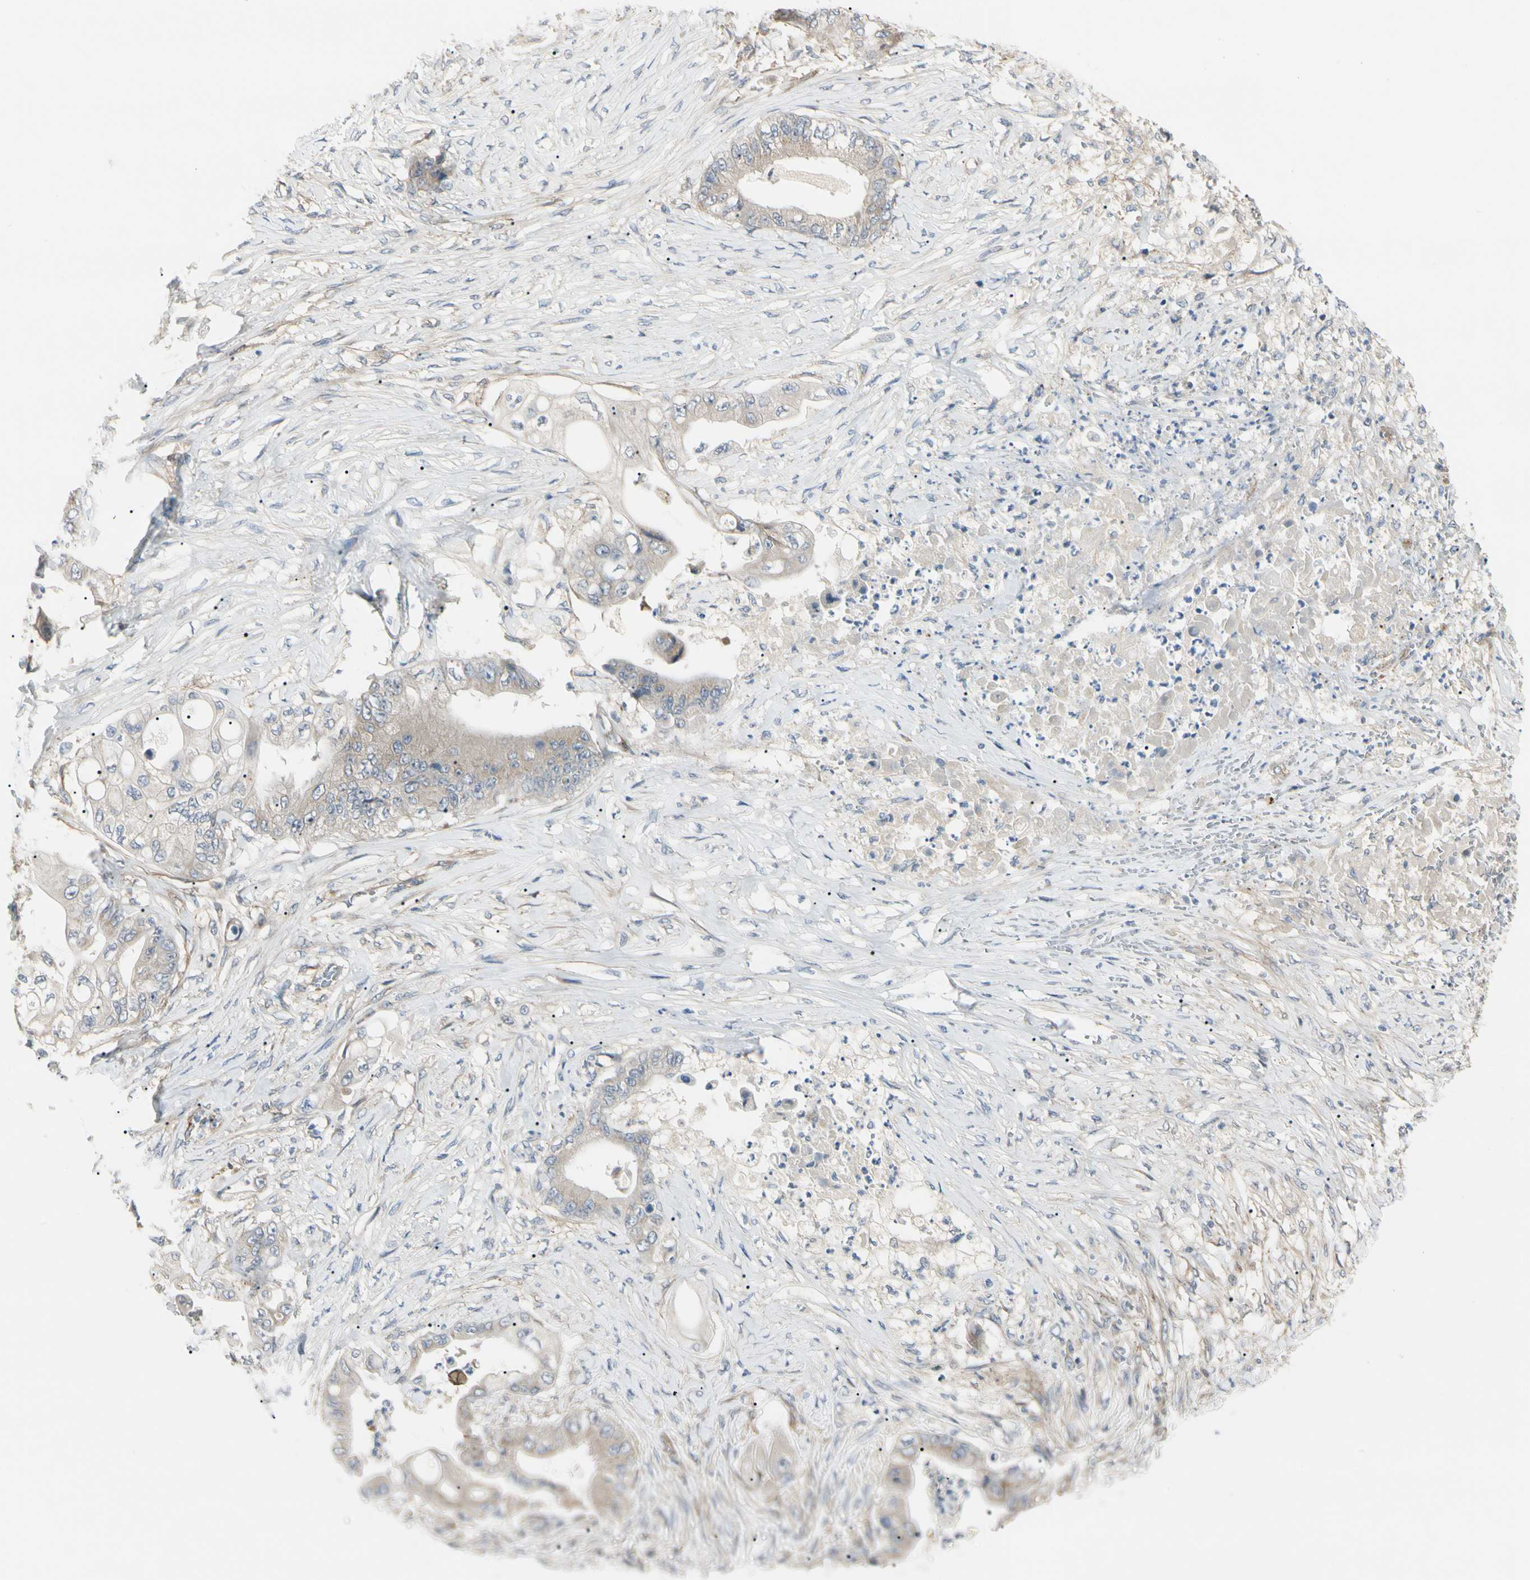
{"staining": {"intensity": "weak", "quantity": ">75%", "location": "cytoplasmic/membranous"}, "tissue": "stomach cancer", "cell_type": "Tumor cells", "image_type": "cancer", "snomed": [{"axis": "morphology", "description": "Adenocarcinoma, NOS"}, {"axis": "topography", "description": "Stomach"}], "caption": "Stomach cancer (adenocarcinoma) stained with a protein marker exhibits weak staining in tumor cells.", "gene": "F2R", "patient": {"sex": "female", "age": 73}}